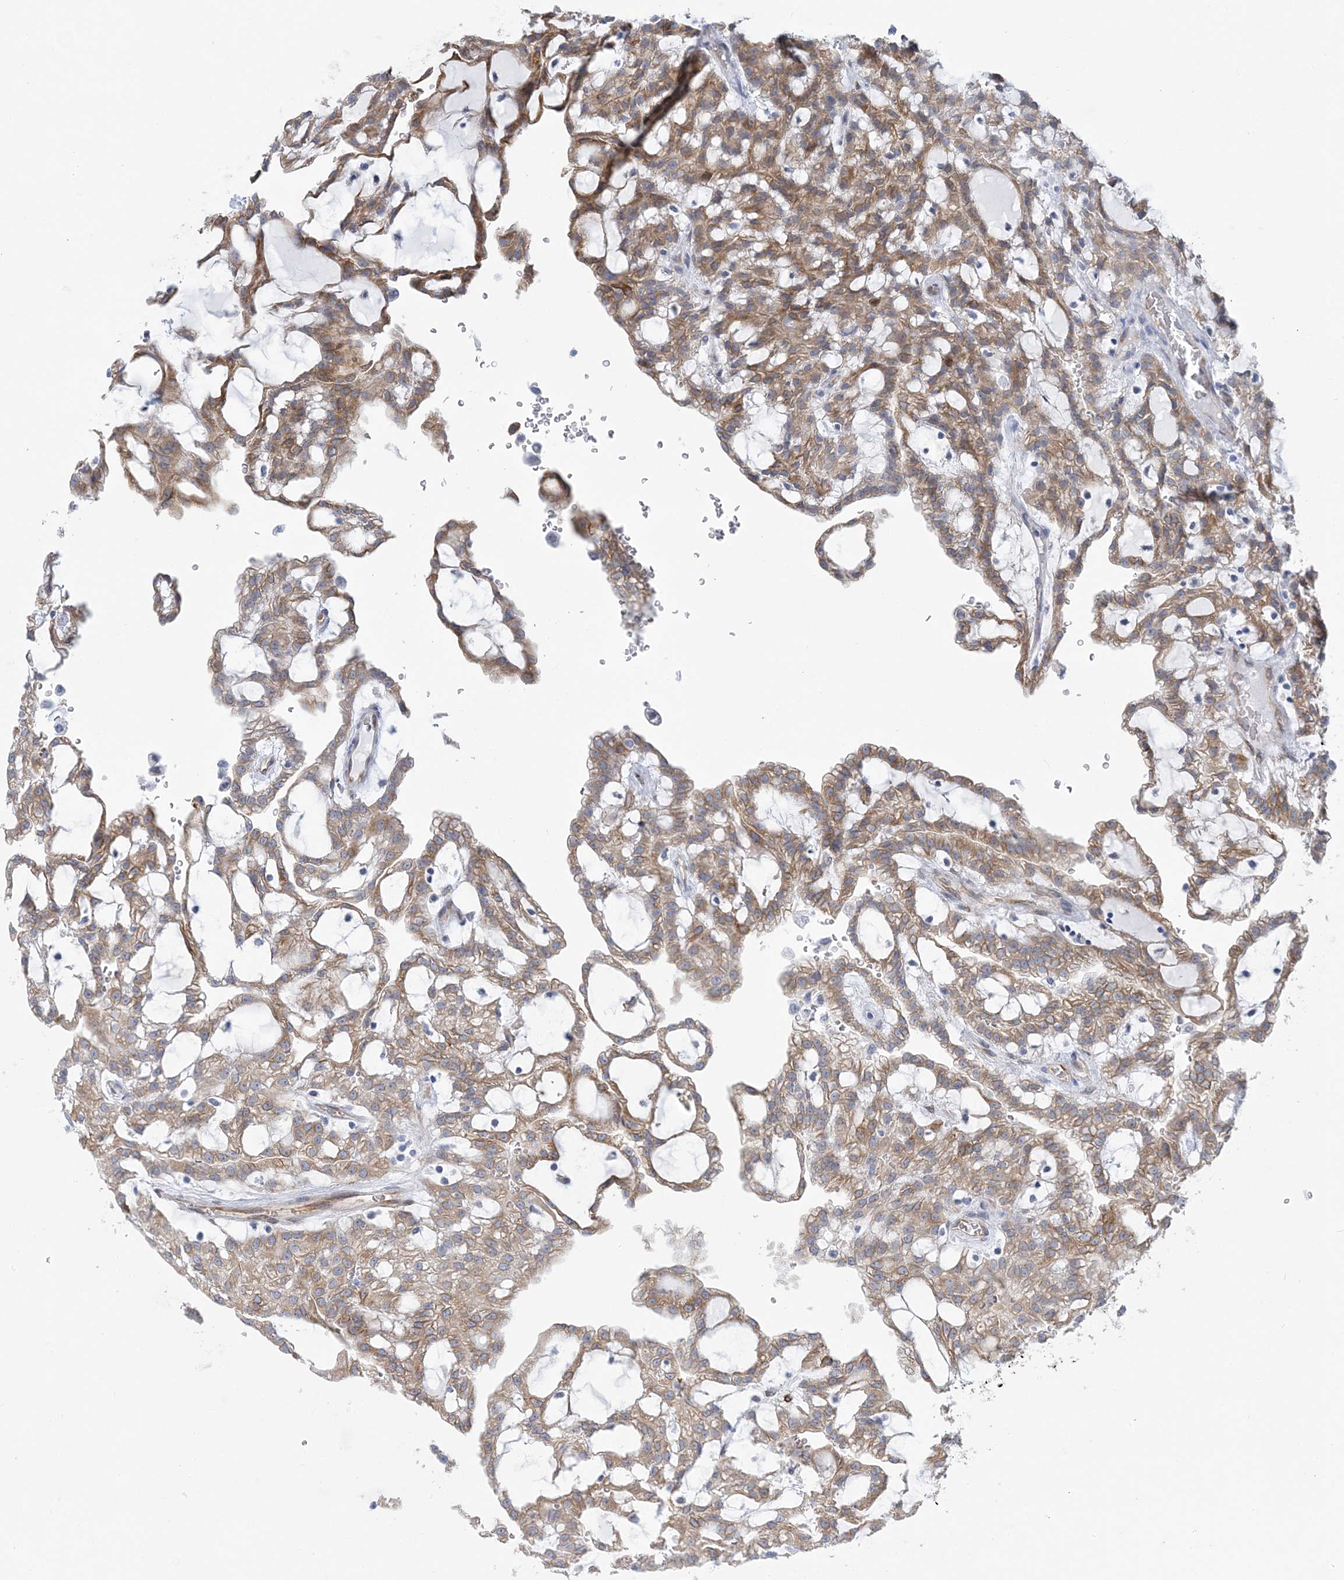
{"staining": {"intensity": "moderate", "quantity": ">75%", "location": "cytoplasmic/membranous"}, "tissue": "renal cancer", "cell_type": "Tumor cells", "image_type": "cancer", "snomed": [{"axis": "morphology", "description": "Adenocarcinoma, NOS"}, {"axis": "topography", "description": "Kidney"}], "caption": "Brown immunohistochemical staining in renal cancer (adenocarcinoma) displays moderate cytoplasmic/membranous expression in about >75% of tumor cells.", "gene": "PLEKHG4B", "patient": {"sex": "male", "age": 63}}